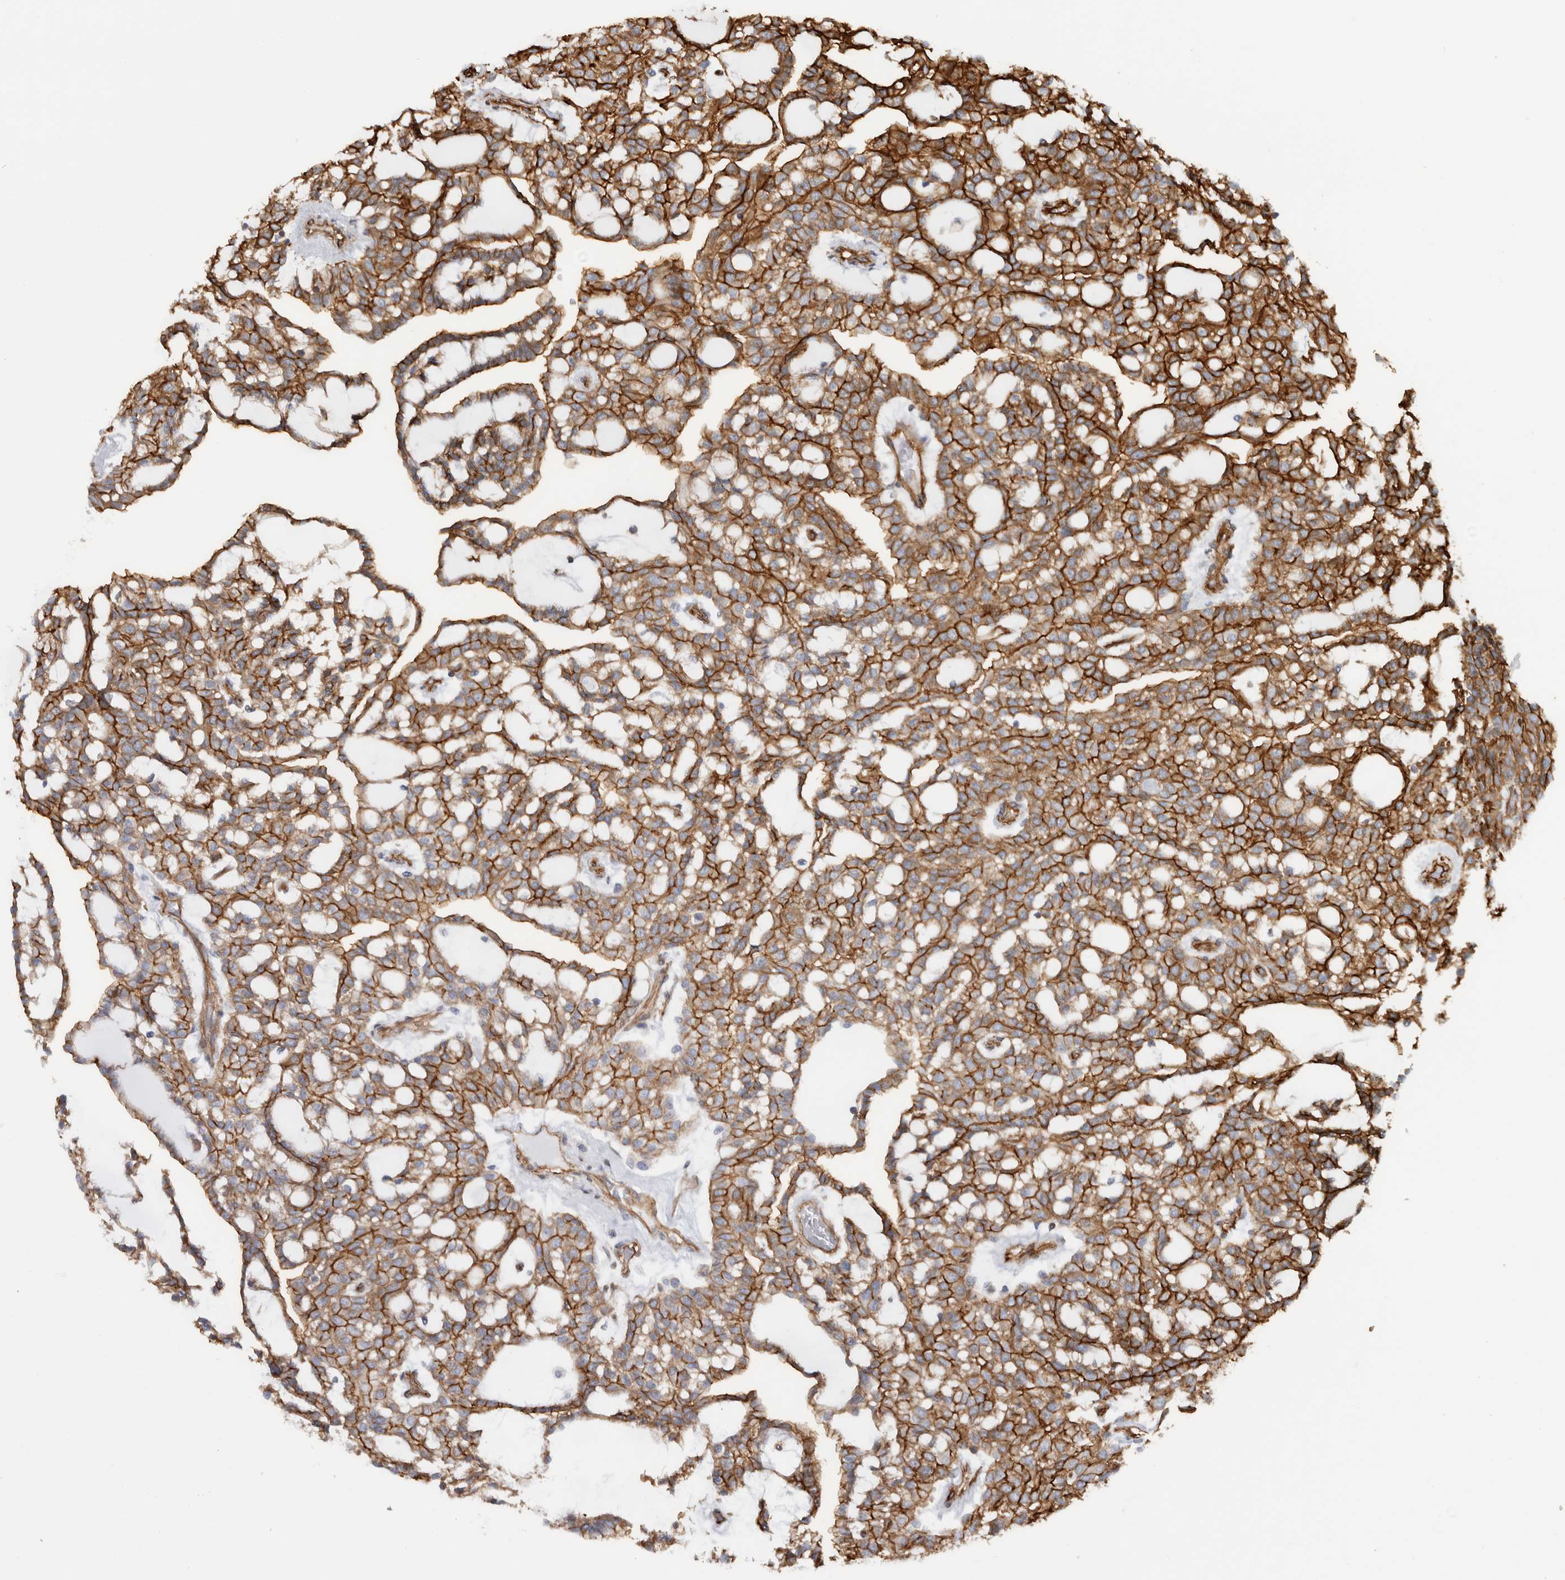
{"staining": {"intensity": "strong", "quantity": "25%-75%", "location": "cytoplasmic/membranous"}, "tissue": "renal cancer", "cell_type": "Tumor cells", "image_type": "cancer", "snomed": [{"axis": "morphology", "description": "Adenocarcinoma, NOS"}, {"axis": "topography", "description": "Kidney"}], "caption": "The micrograph displays staining of adenocarcinoma (renal), revealing strong cytoplasmic/membranous protein positivity (brown color) within tumor cells.", "gene": "AHNAK", "patient": {"sex": "male", "age": 63}}